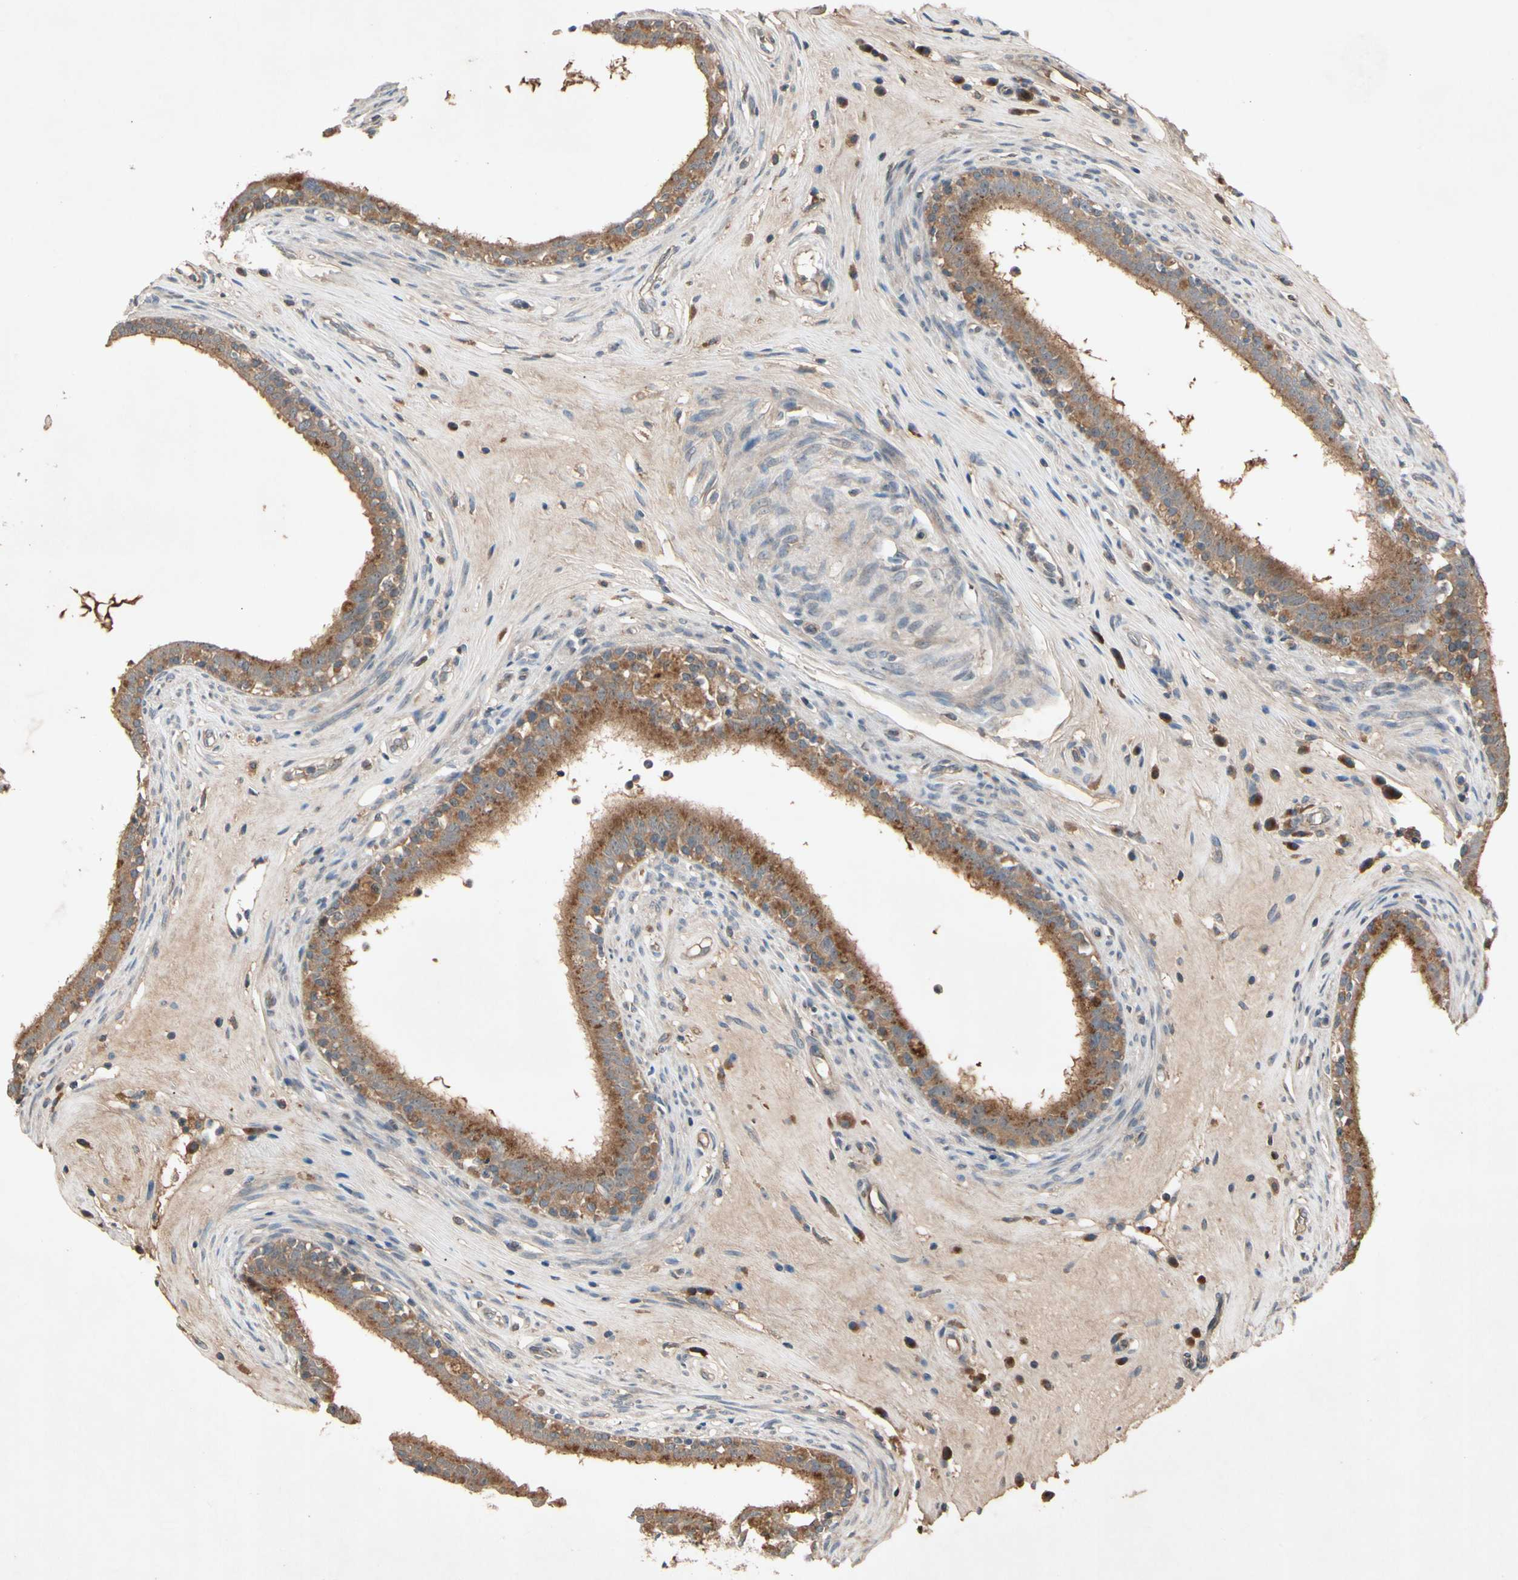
{"staining": {"intensity": "moderate", "quantity": ">75%", "location": "cytoplasmic/membranous"}, "tissue": "epididymis", "cell_type": "Glandular cells", "image_type": "normal", "snomed": [{"axis": "morphology", "description": "Normal tissue, NOS"}, {"axis": "morphology", "description": "Inflammation, NOS"}, {"axis": "topography", "description": "Epididymis"}], "caption": "A brown stain labels moderate cytoplasmic/membranous positivity of a protein in glandular cells of unremarkable human epididymis.", "gene": "NSF", "patient": {"sex": "male", "age": 84}}